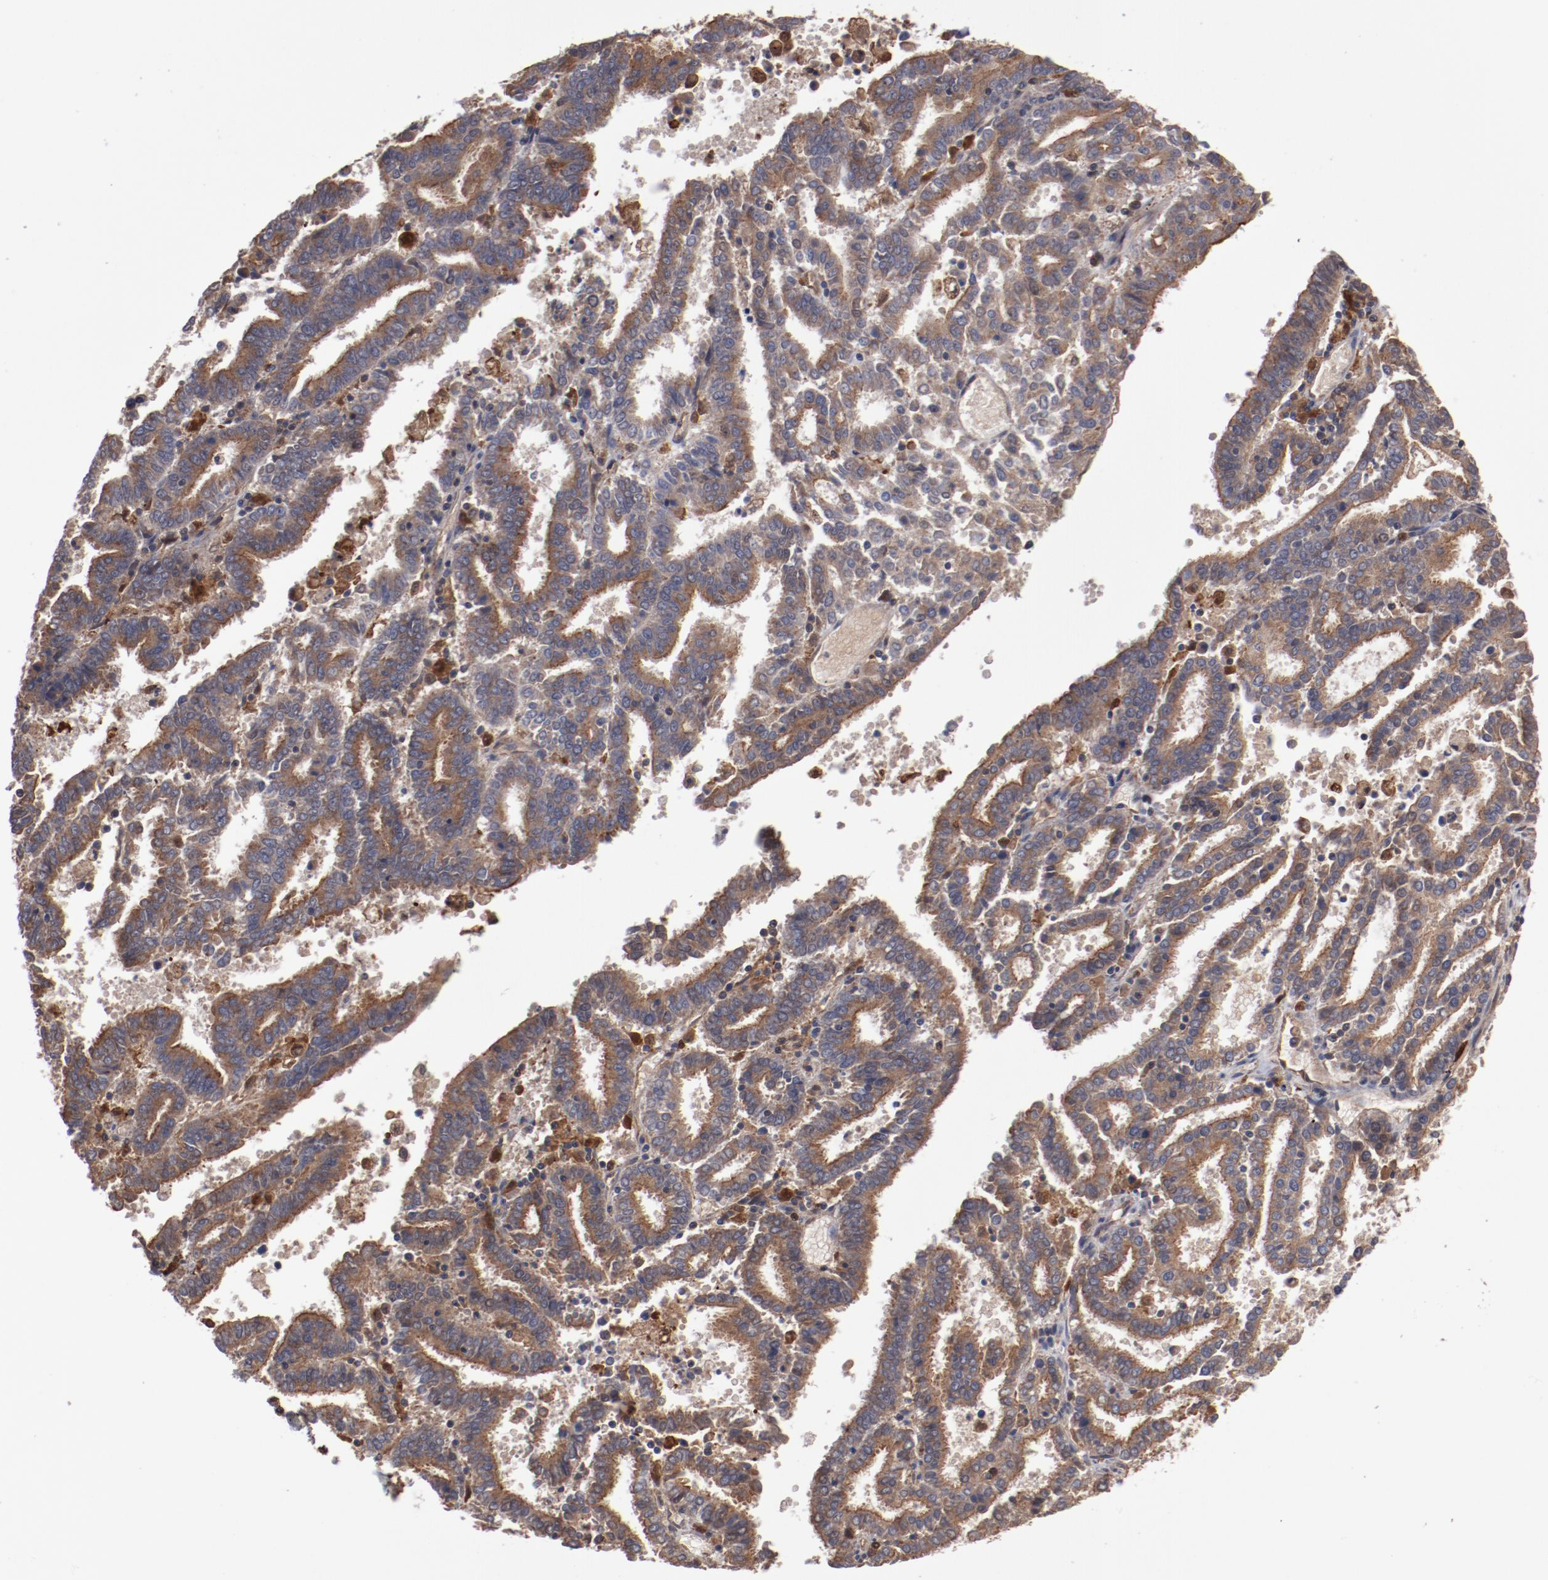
{"staining": {"intensity": "moderate", "quantity": ">75%", "location": "cytoplasmic/membranous"}, "tissue": "endometrial cancer", "cell_type": "Tumor cells", "image_type": "cancer", "snomed": [{"axis": "morphology", "description": "Adenocarcinoma, NOS"}, {"axis": "topography", "description": "Uterus"}], "caption": "Moderate cytoplasmic/membranous protein positivity is identified in about >75% of tumor cells in endometrial cancer. The protein of interest is shown in brown color, while the nuclei are stained blue.", "gene": "DNAAF2", "patient": {"sex": "female", "age": 83}}